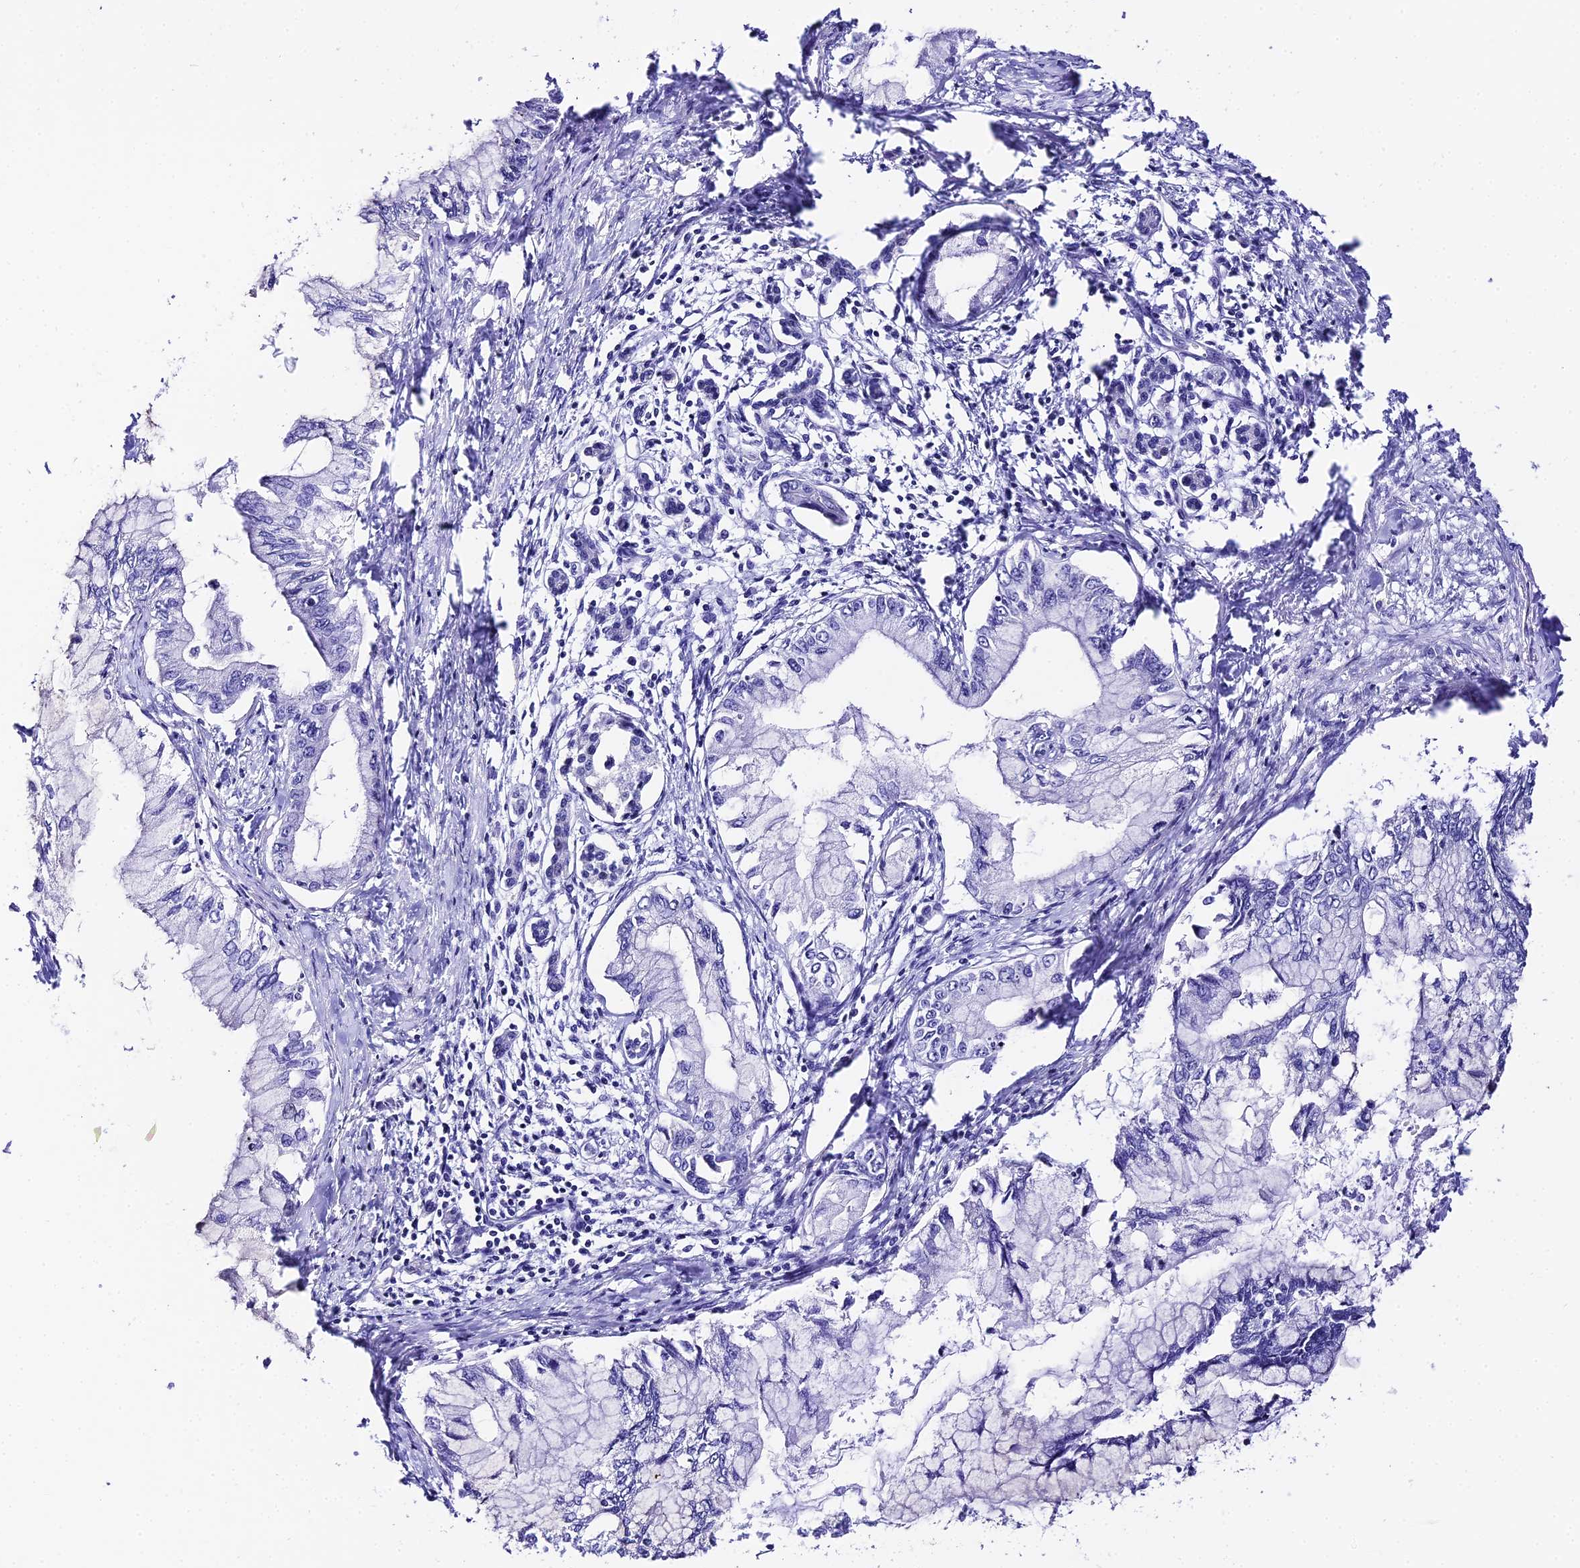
{"staining": {"intensity": "negative", "quantity": "none", "location": "none"}, "tissue": "pancreatic cancer", "cell_type": "Tumor cells", "image_type": "cancer", "snomed": [{"axis": "morphology", "description": "Adenocarcinoma, NOS"}, {"axis": "topography", "description": "Pancreas"}], "caption": "This is a image of immunohistochemistry (IHC) staining of pancreatic adenocarcinoma, which shows no positivity in tumor cells.", "gene": "TRMT44", "patient": {"sex": "male", "age": 48}}